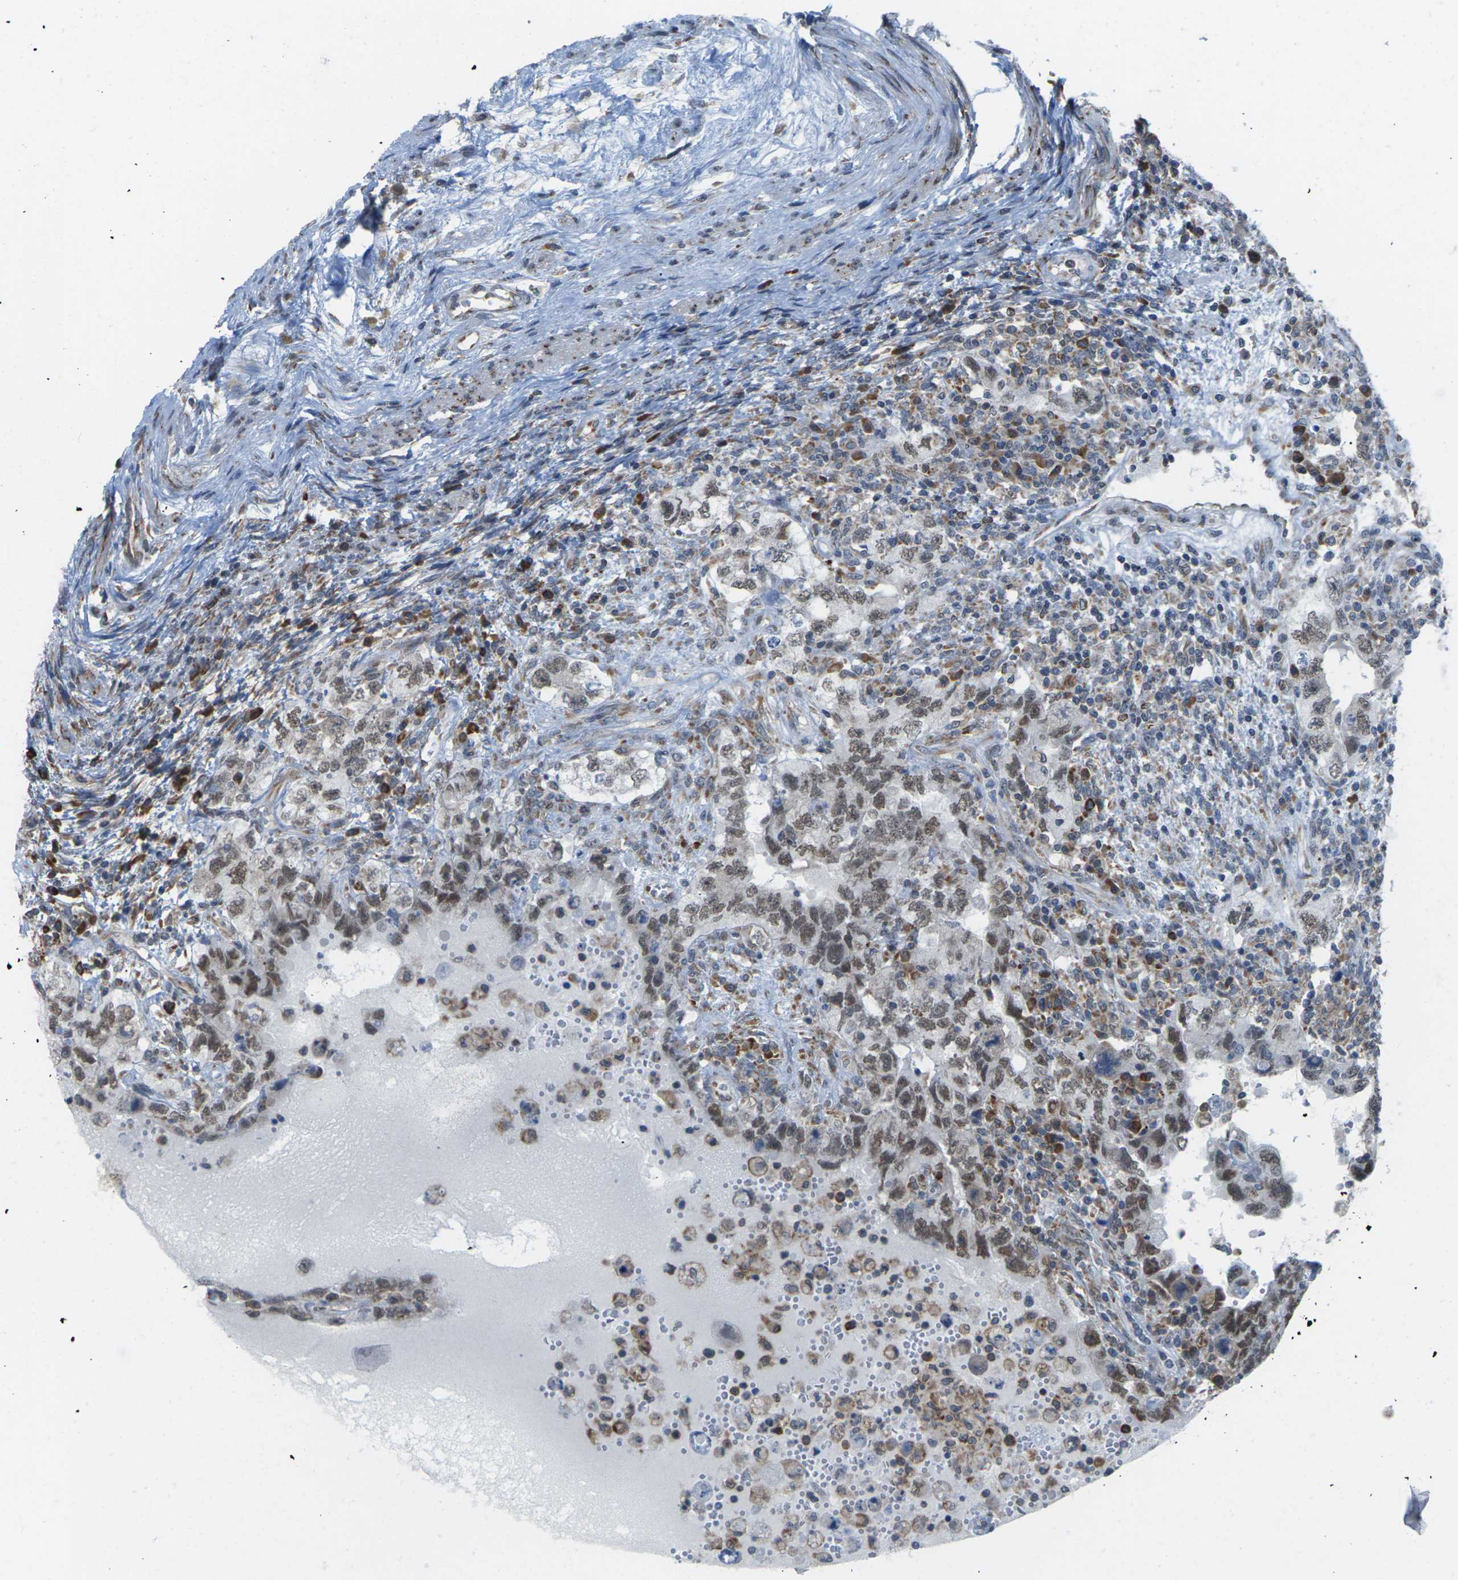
{"staining": {"intensity": "moderate", "quantity": ">75%", "location": "nuclear"}, "tissue": "testis cancer", "cell_type": "Tumor cells", "image_type": "cancer", "snomed": [{"axis": "morphology", "description": "Carcinoma, Embryonal, NOS"}, {"axis": "topography", "description": "Testis"}], "caption": "Immunohistochemistry of testis cancer reveals medium levels of moderate nuclear staining in about >75% of tumor cells.", "gene": "PDZK1IP1", "patient": {"sex": "male", "age": 26}}